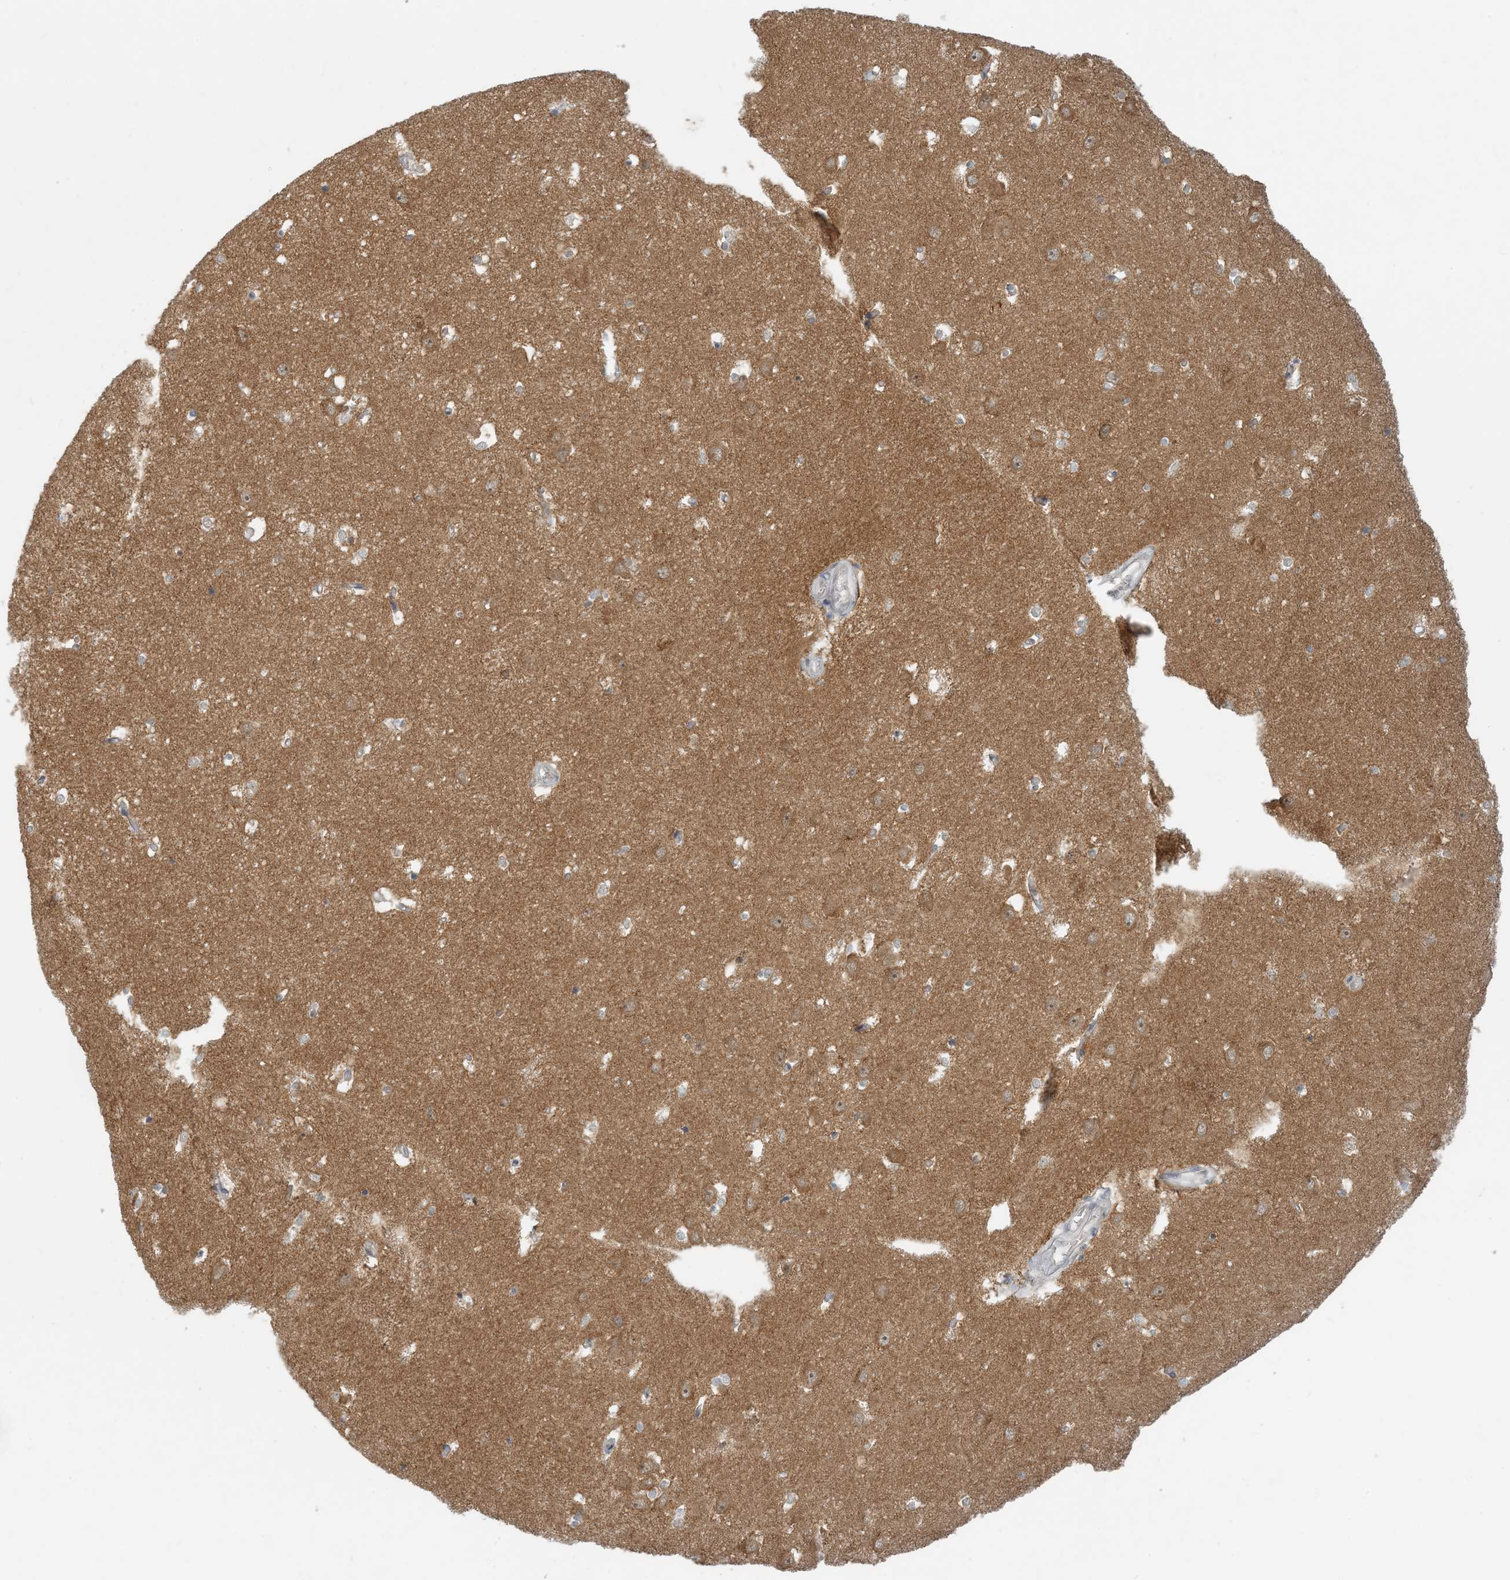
{"staining": {"intensity": "weak", "quantity": "<25%", "location": "cytoplasmic/membranous"}, "tissue": "hippocampus", "cell_type": "Glial cells", "image_type": "normal", "snomed": [{"axis": "morphology", "description": "Normal tissue, NOS"}, {"axis": "topography", "description": "Hippocampus"}], "caption": "The photomicrograph exhibits no staining of glial cells in unremarkable hippocampus. (DAB immunohistochemistry with hematoxylin counter stain).", "gene": "OBI1", "patient": {"sex": "male", "age": 70}}